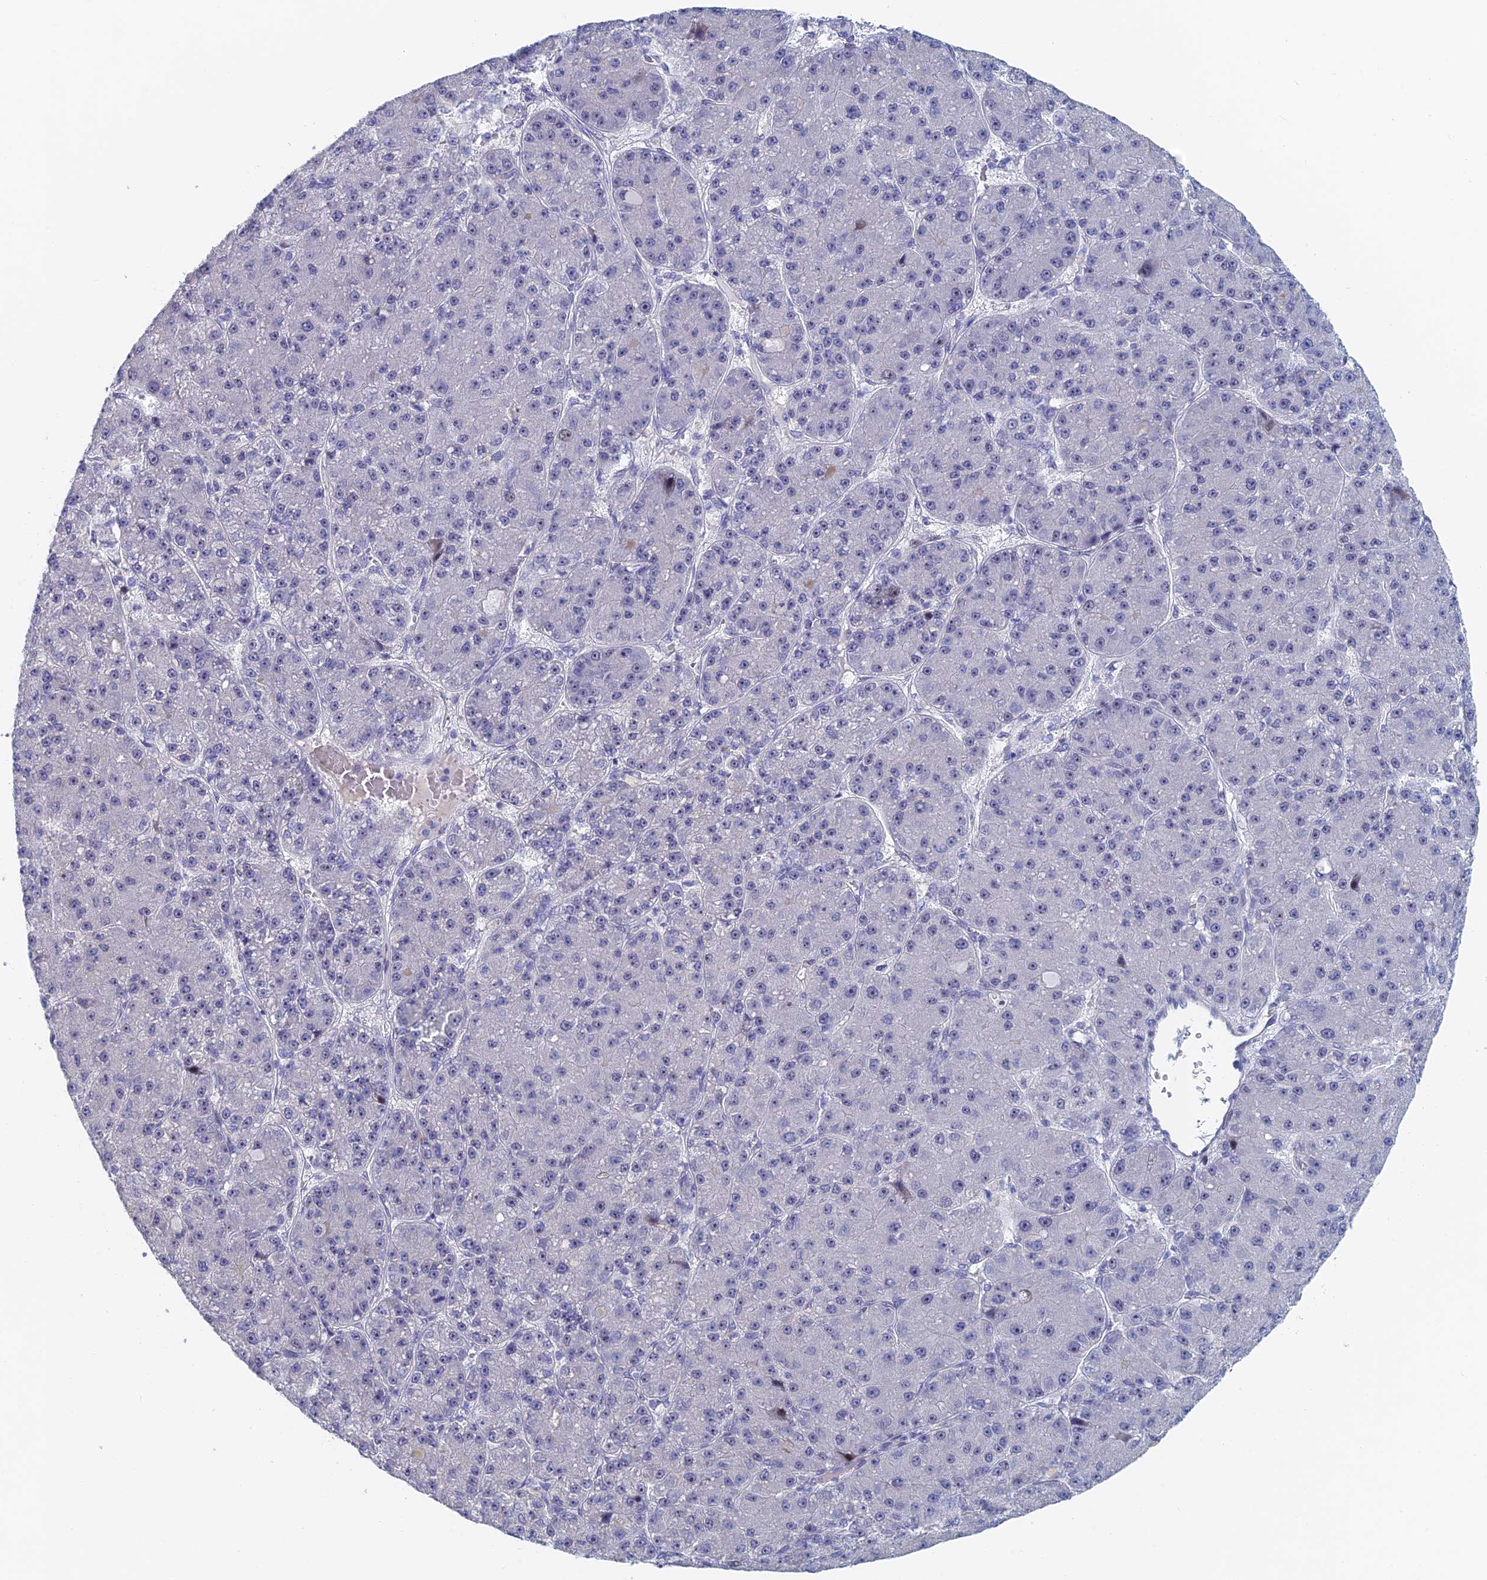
{"staining": {"intensity": "negative", "quantity": "none", "location": "none"}, "tissue": "liver cancer", "cell_type": "Tumor cells", "image_type": "cancer", "snomed": [{"axis": "morphology", "description": "Carcinoma, Hepatocellular, NOS"}, {"axis": "topography", "description": "Liver"}], "caption": "Immunohistochemical staining of liver hepatocellular carcinoma demonstrates no significant staining in tumor cells.", "gene": "DRGX", "patient": {"sex": "male", "age": 67}}